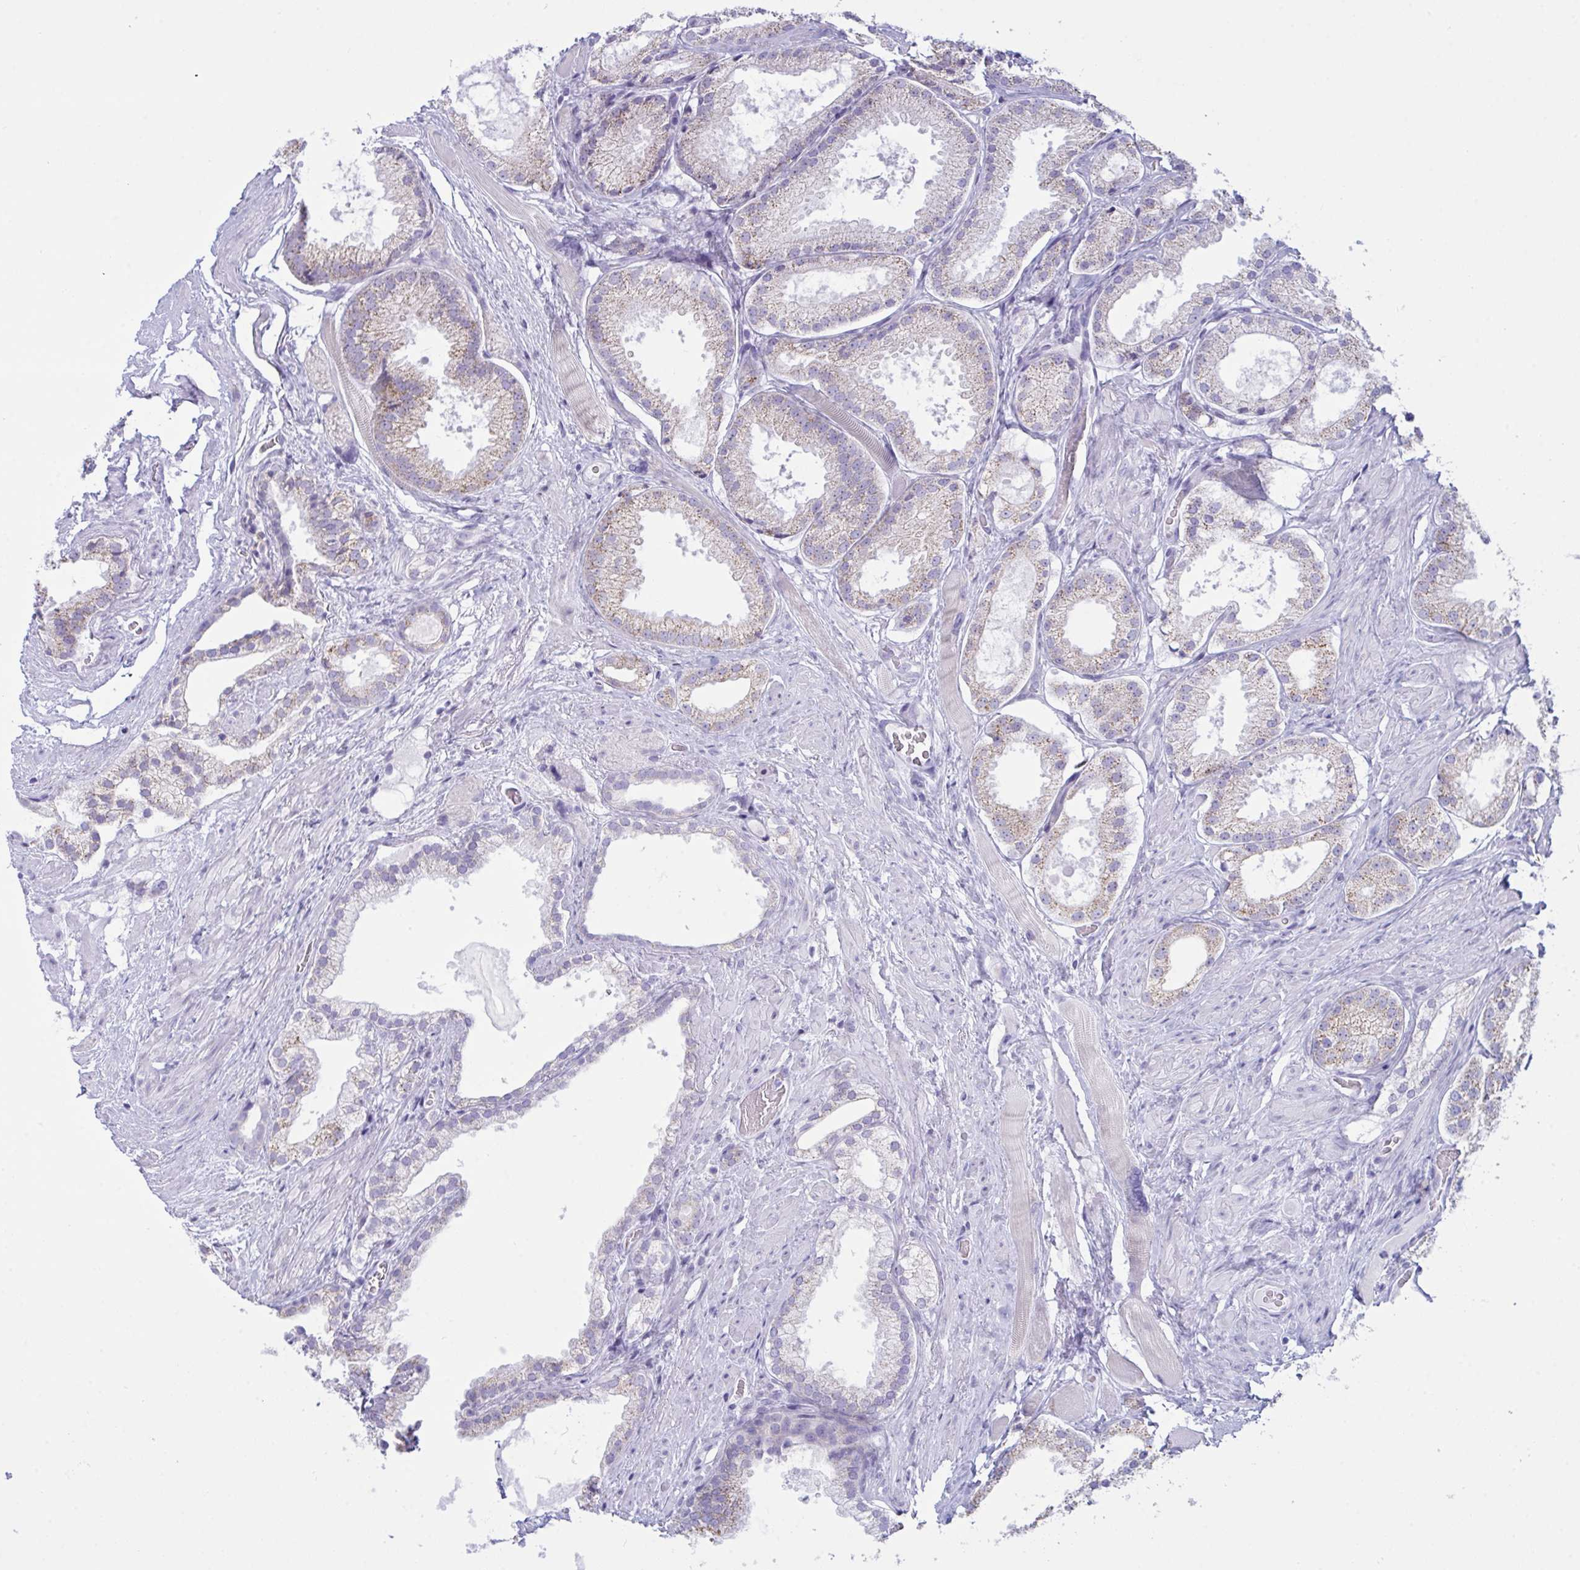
{"staining": {"intensity": "moderate", "quantity": "<25%", "location": "cytoplasmic/membranous"}, "tissue": "prostate cancer", "cell_type": "Tumor cells", "image_type": "cancer", "snomed": [{"axis": "morphology", "description": "Adenocarcinoma, High grade"}, {"axis": "topography", "description": "Prostate"}], "caption": "Protein staining demonstrates moderate cytoplasmic/membranous staining in about <25% of tumor cells in prostate adenocarcinoma (high-grade). (Brightfield microscopy of DAB IHC at high magnification).", "gene": "BBS1", "patient": {"sex": "male", "age": 68}}